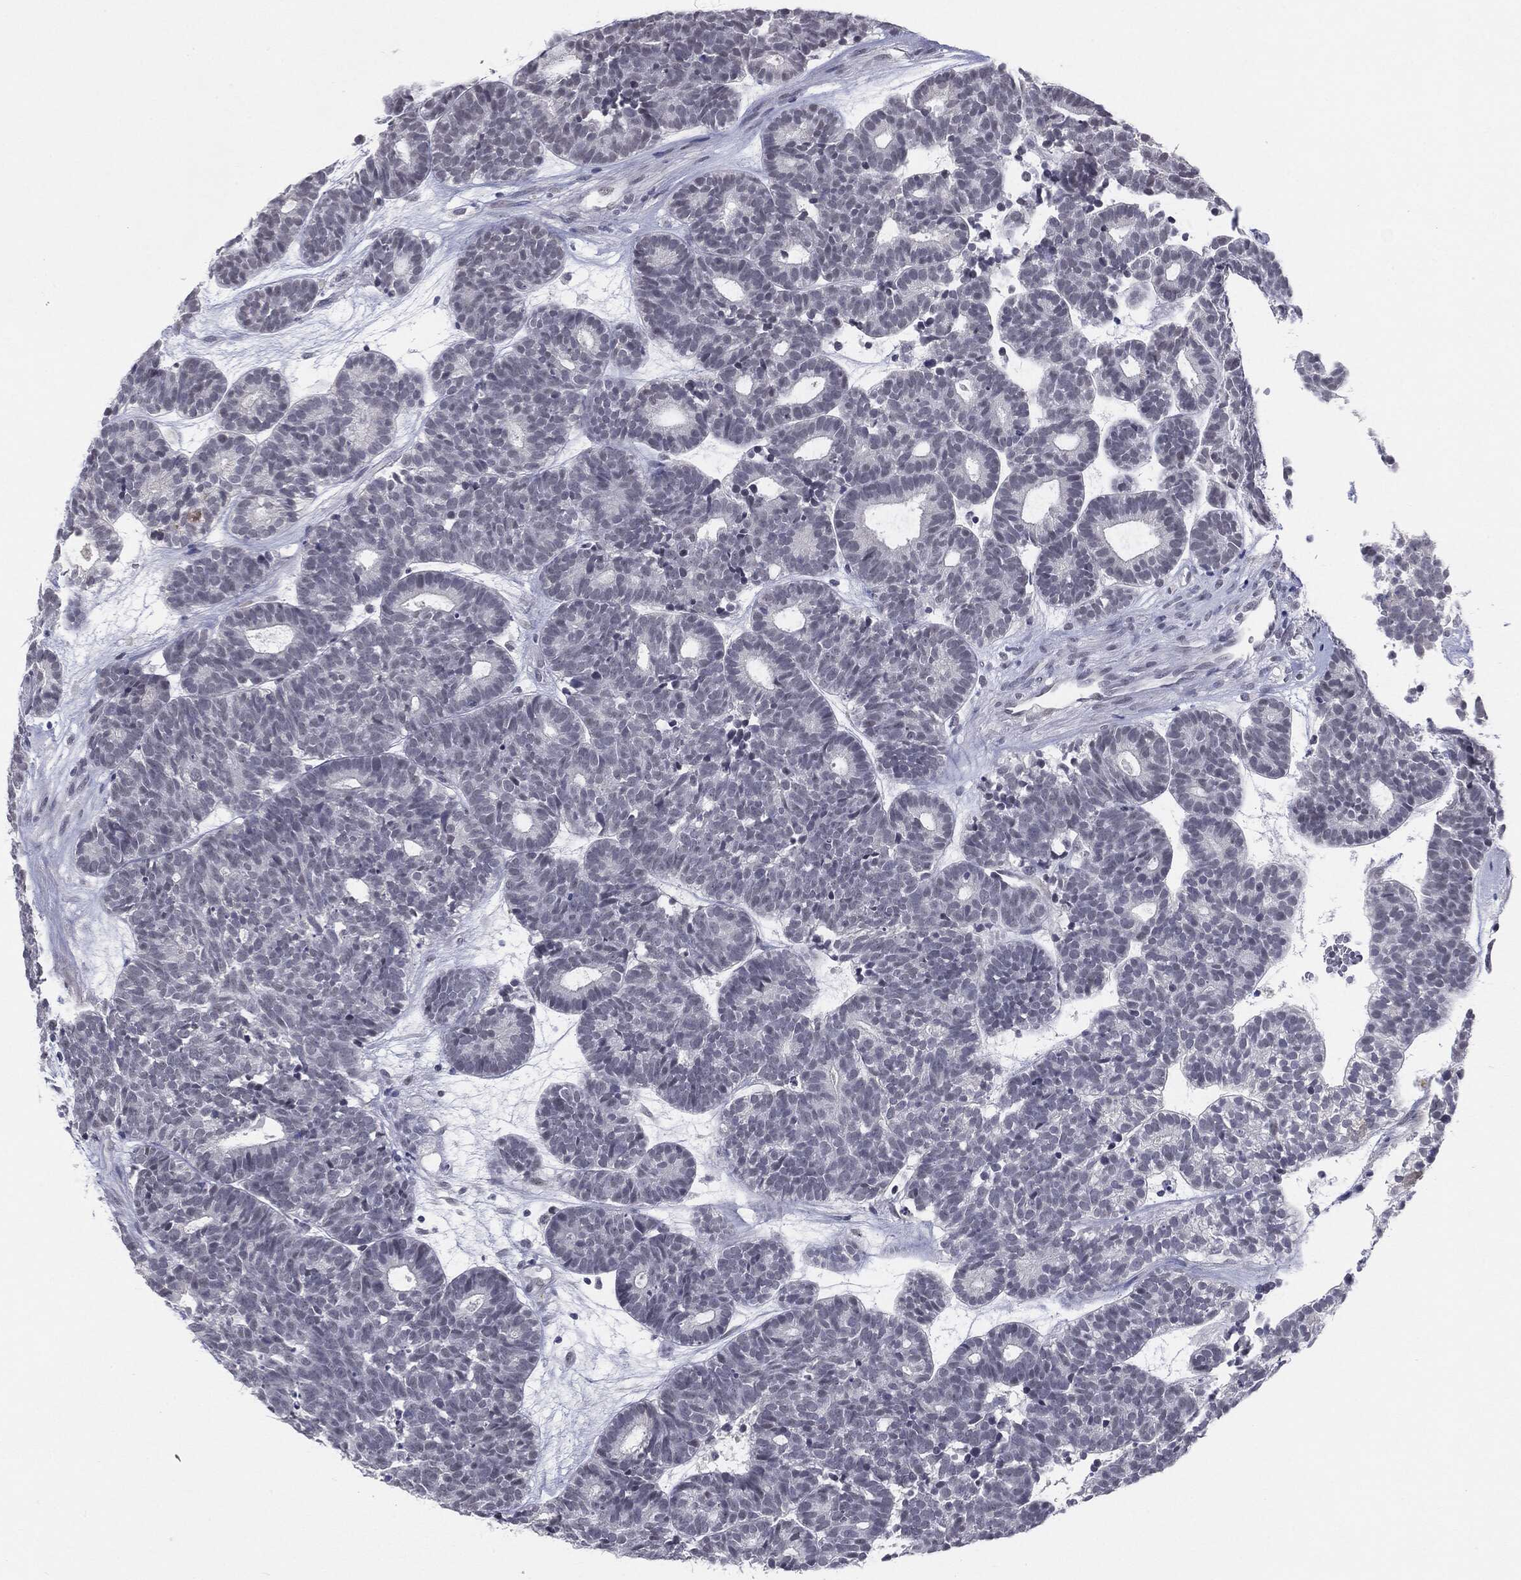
{"staining": {"intensity": "negative", "quantity": "none", "location": "none"}, "tissue": "head and neck cancer", "cell_type": "Tumor cells", "image_type": "cancer", "snomed": [{"axis": "morphology", "description": "Adenocarcinoma, NOS"}, {"axis": "topography", "description": "Head-Neck"}], "caption": "Head and neck adenocarcinoma stained for a protein using immunohistochemistry demonstrates no positivity tumor cells.", "gene": "SLC5A5", "patient": {"sex": "female", "age": 81}}